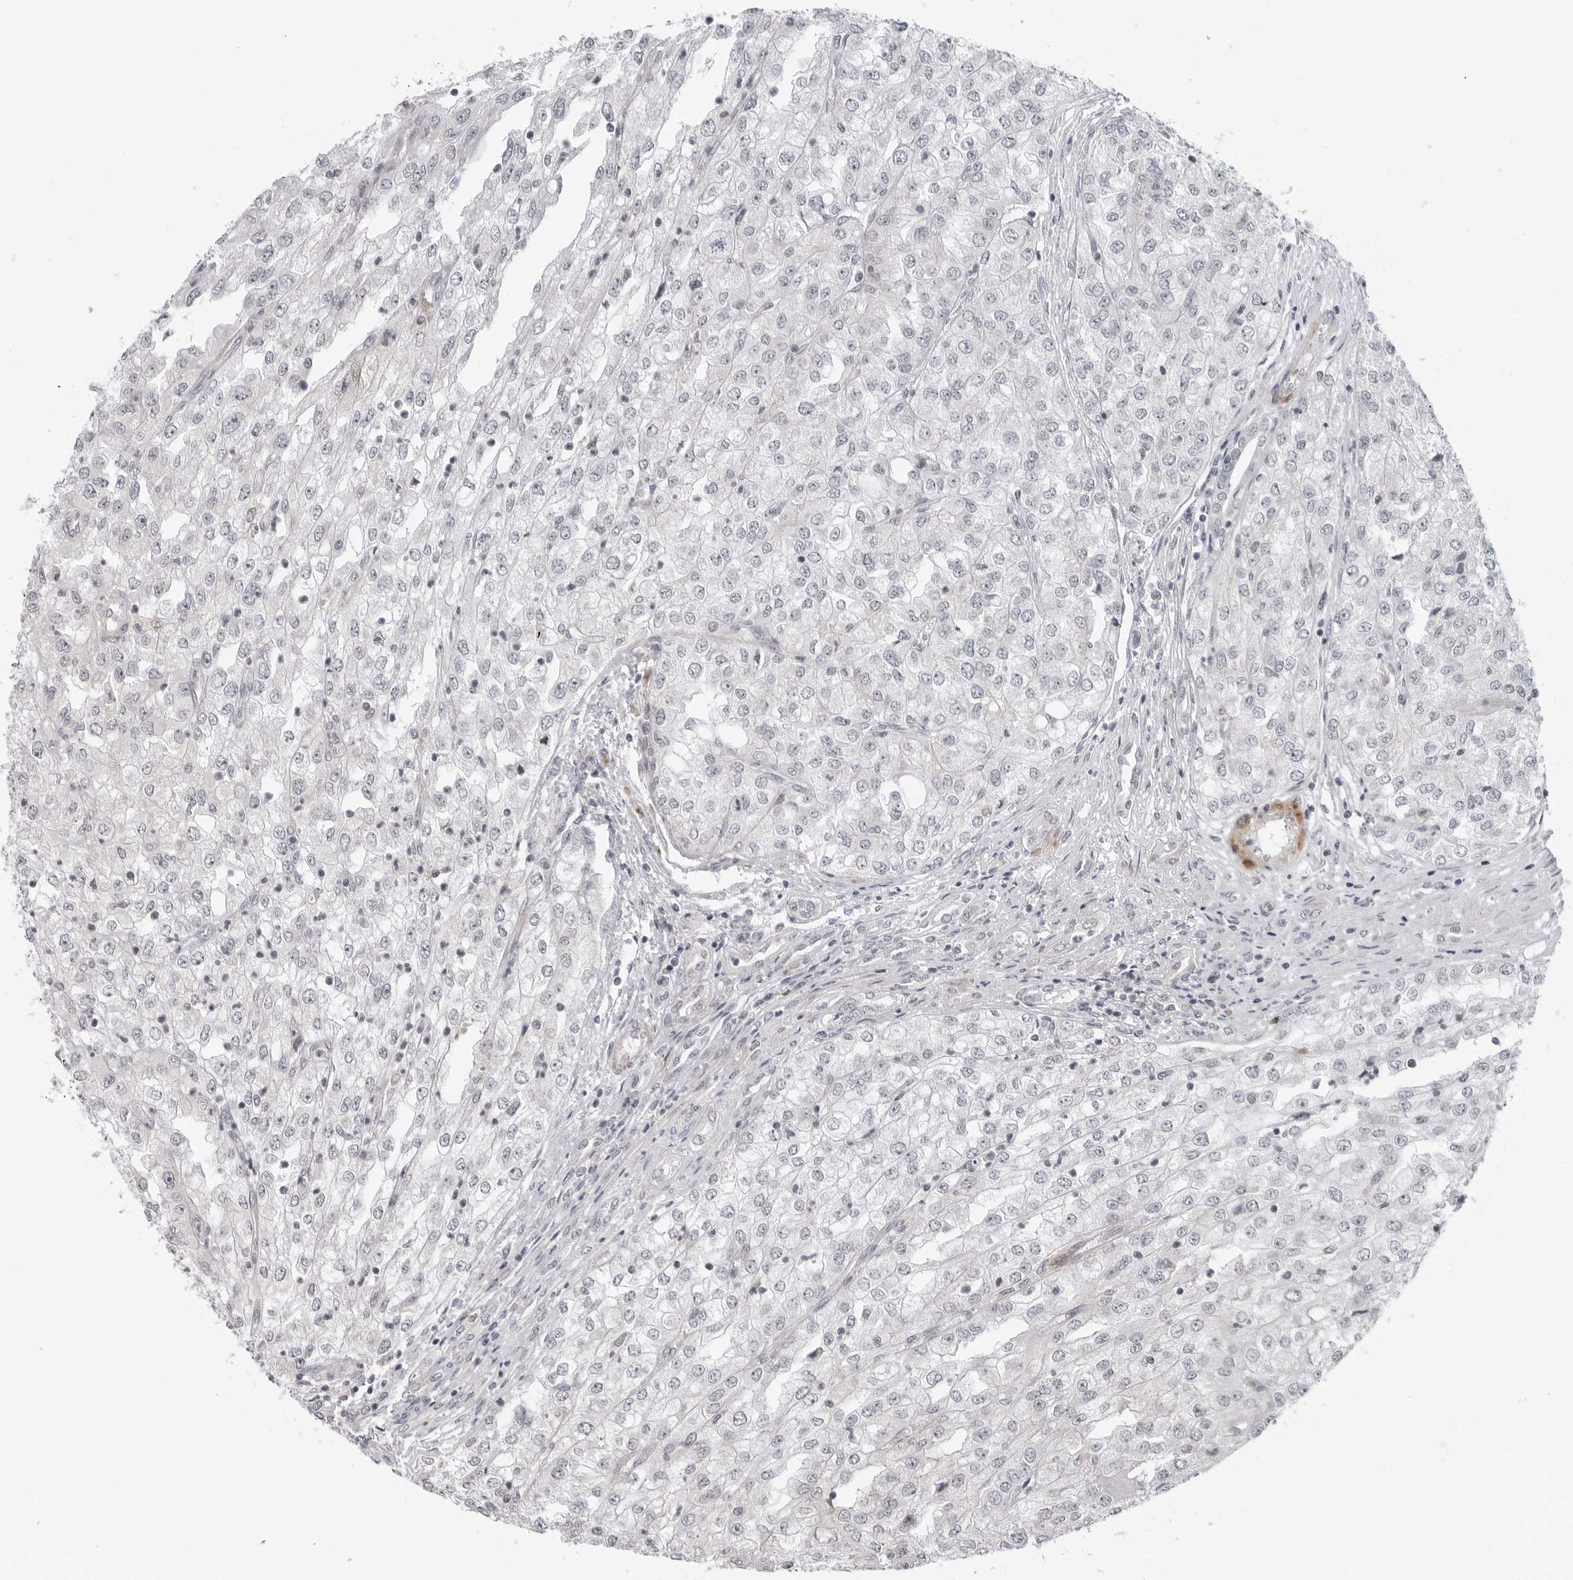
{"staining": {"intensity": "negative", "quantity": "none", "location": "none"}, "tissue": "renal cancer", "cell_type": "Tumor cells", "image_type": "cancer", "snomed": [{"axis": "morphology", "description": "Adenocarcinoma, NOS"}, {"axis": "topography", "description": "Kidney"}], "caption": "The photomicrograph displays no significant expression in tumor cells of renal adenocarcinoma.", "gene": "ADAMTS5", "patient": {"sex": "female", "age": 54}}